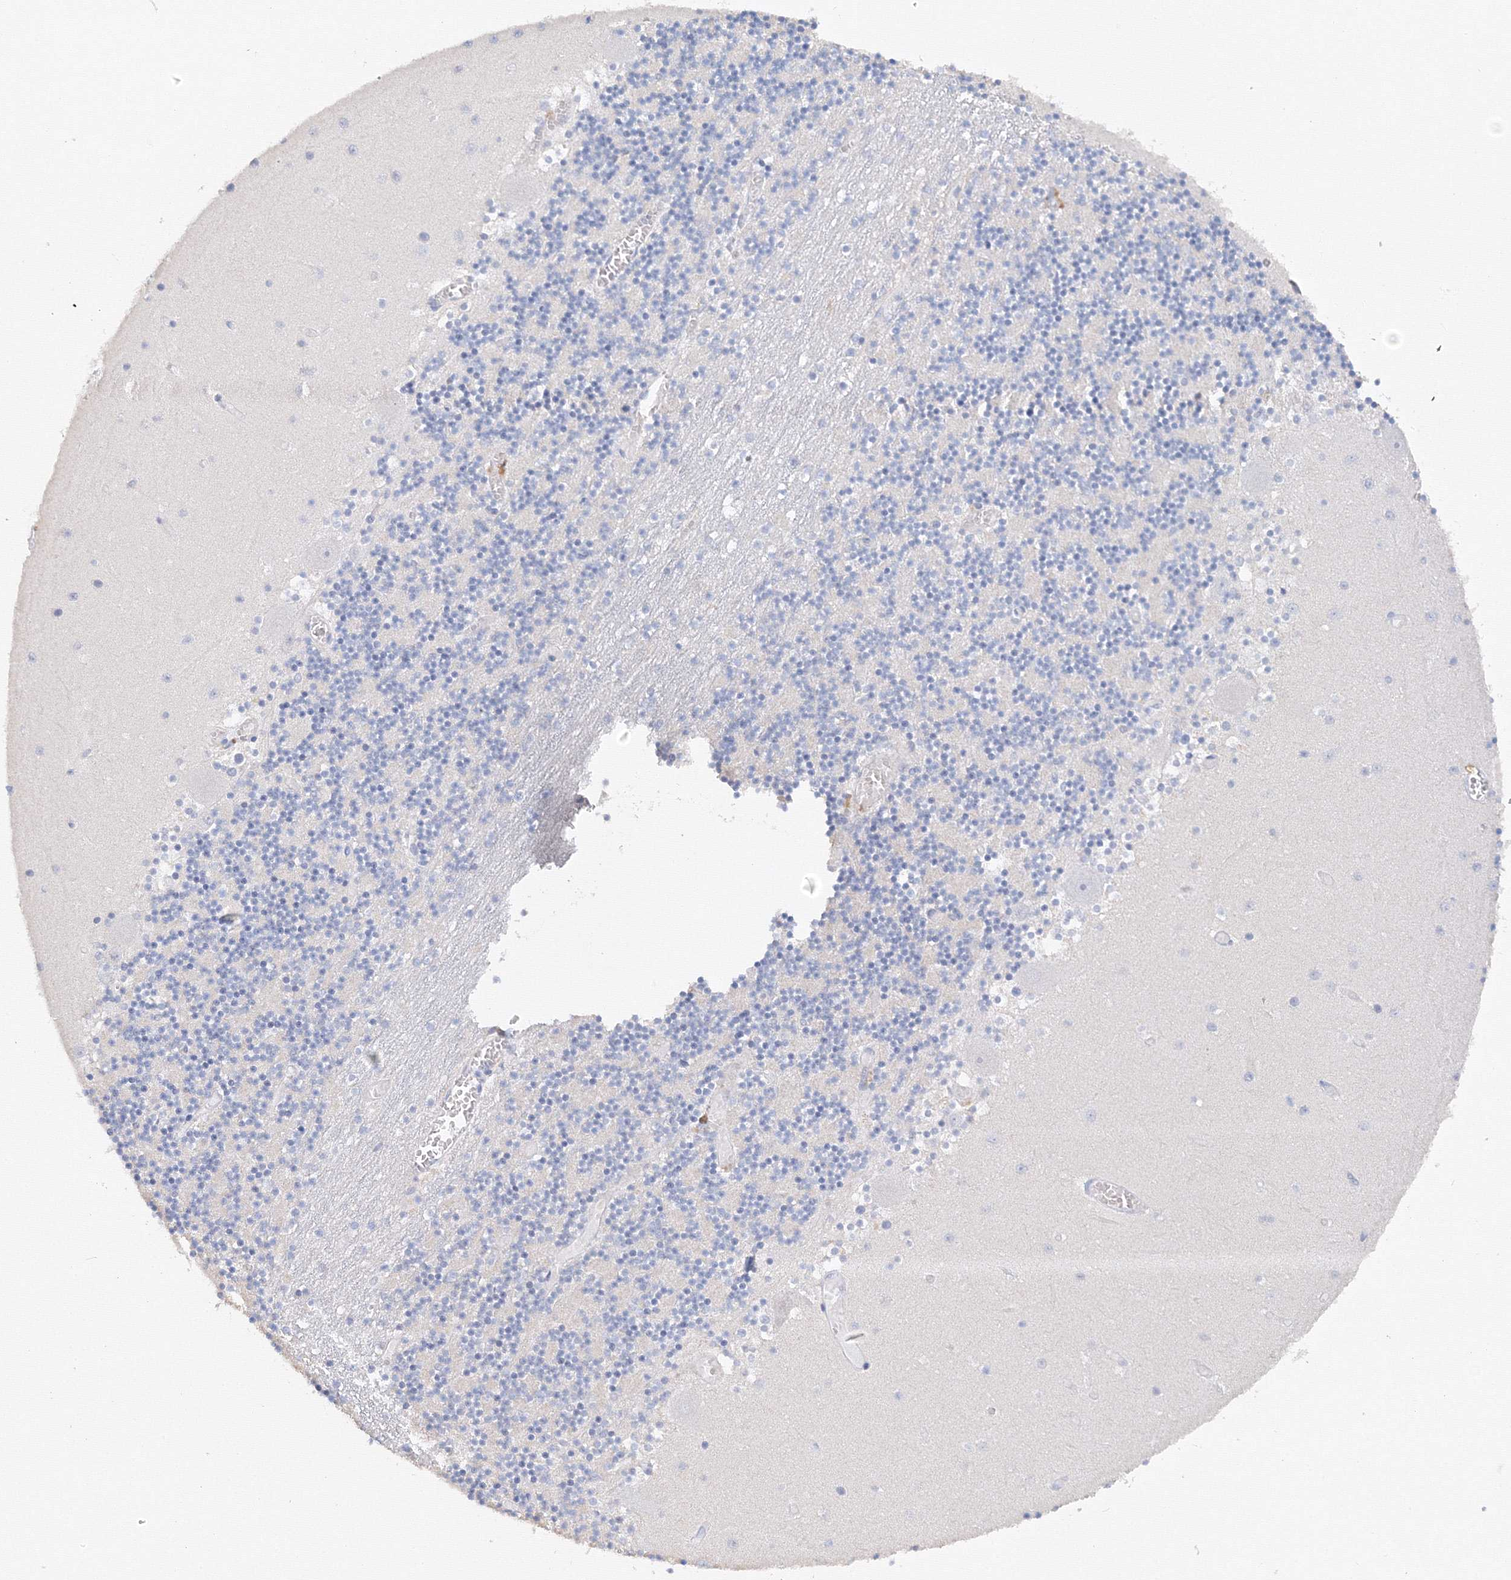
{"staining": {"intensity": "negative", "quantity": "none", "location": "none"}, "tissue": "cerebellum", "cell_type": "Cells in granular layer", "image_type": "normal", "snomed": [{"axis": "morphology", "description": "Normal tissue, NOS"}, {"axis": "topography", "description": "Cerebellum"}], "caption": "This is an immunohistochemistry image of unremarkable cerebellum. There is no expression in cells in granular layer.", "gene": "TAMM41", "patient": {"sex": "female", "age": 28}}